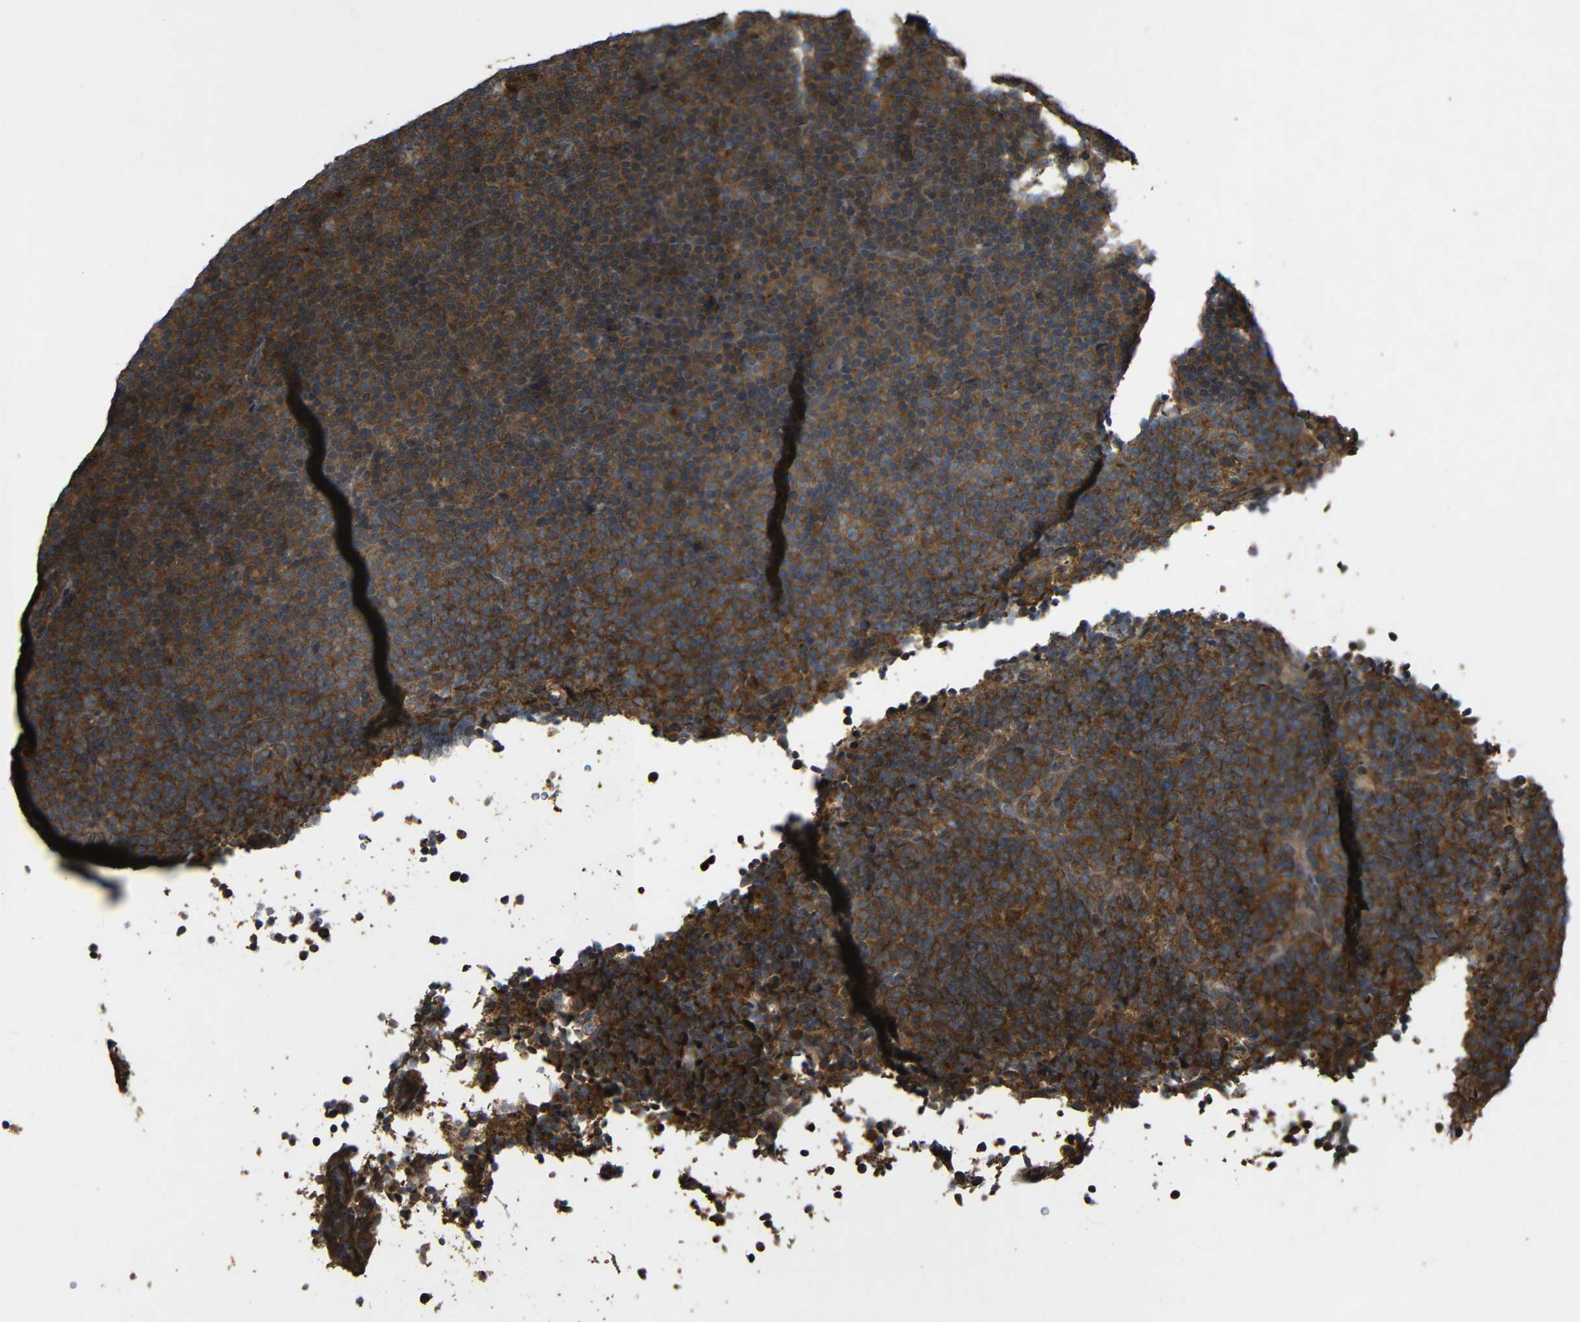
{"staining": {"intensity": "strong", "quantity": ">75%", "location": "cytoplasmic/membranous"}, "tissue": "lymphoma", "cell_type": "Tumor cells", "image_type": "cancer", "snomed": [{"axis": "morphology", "description": "Malignant lymphoma, non-Hodgkin's type, Low grade"}, {"axis": "topography", "description": "Lymph node"}], "caption": "Tumor cells display high levels of strong cytoplasmic/membranous expression in about >75% of cells in human low-grade malignant lymphoma, non-Hodgkin's type. (DAB IHC with brightfield microscopy, high magnification).", "gene": "C1GALT1", "patient": {"sex": "female", "age": 67}}